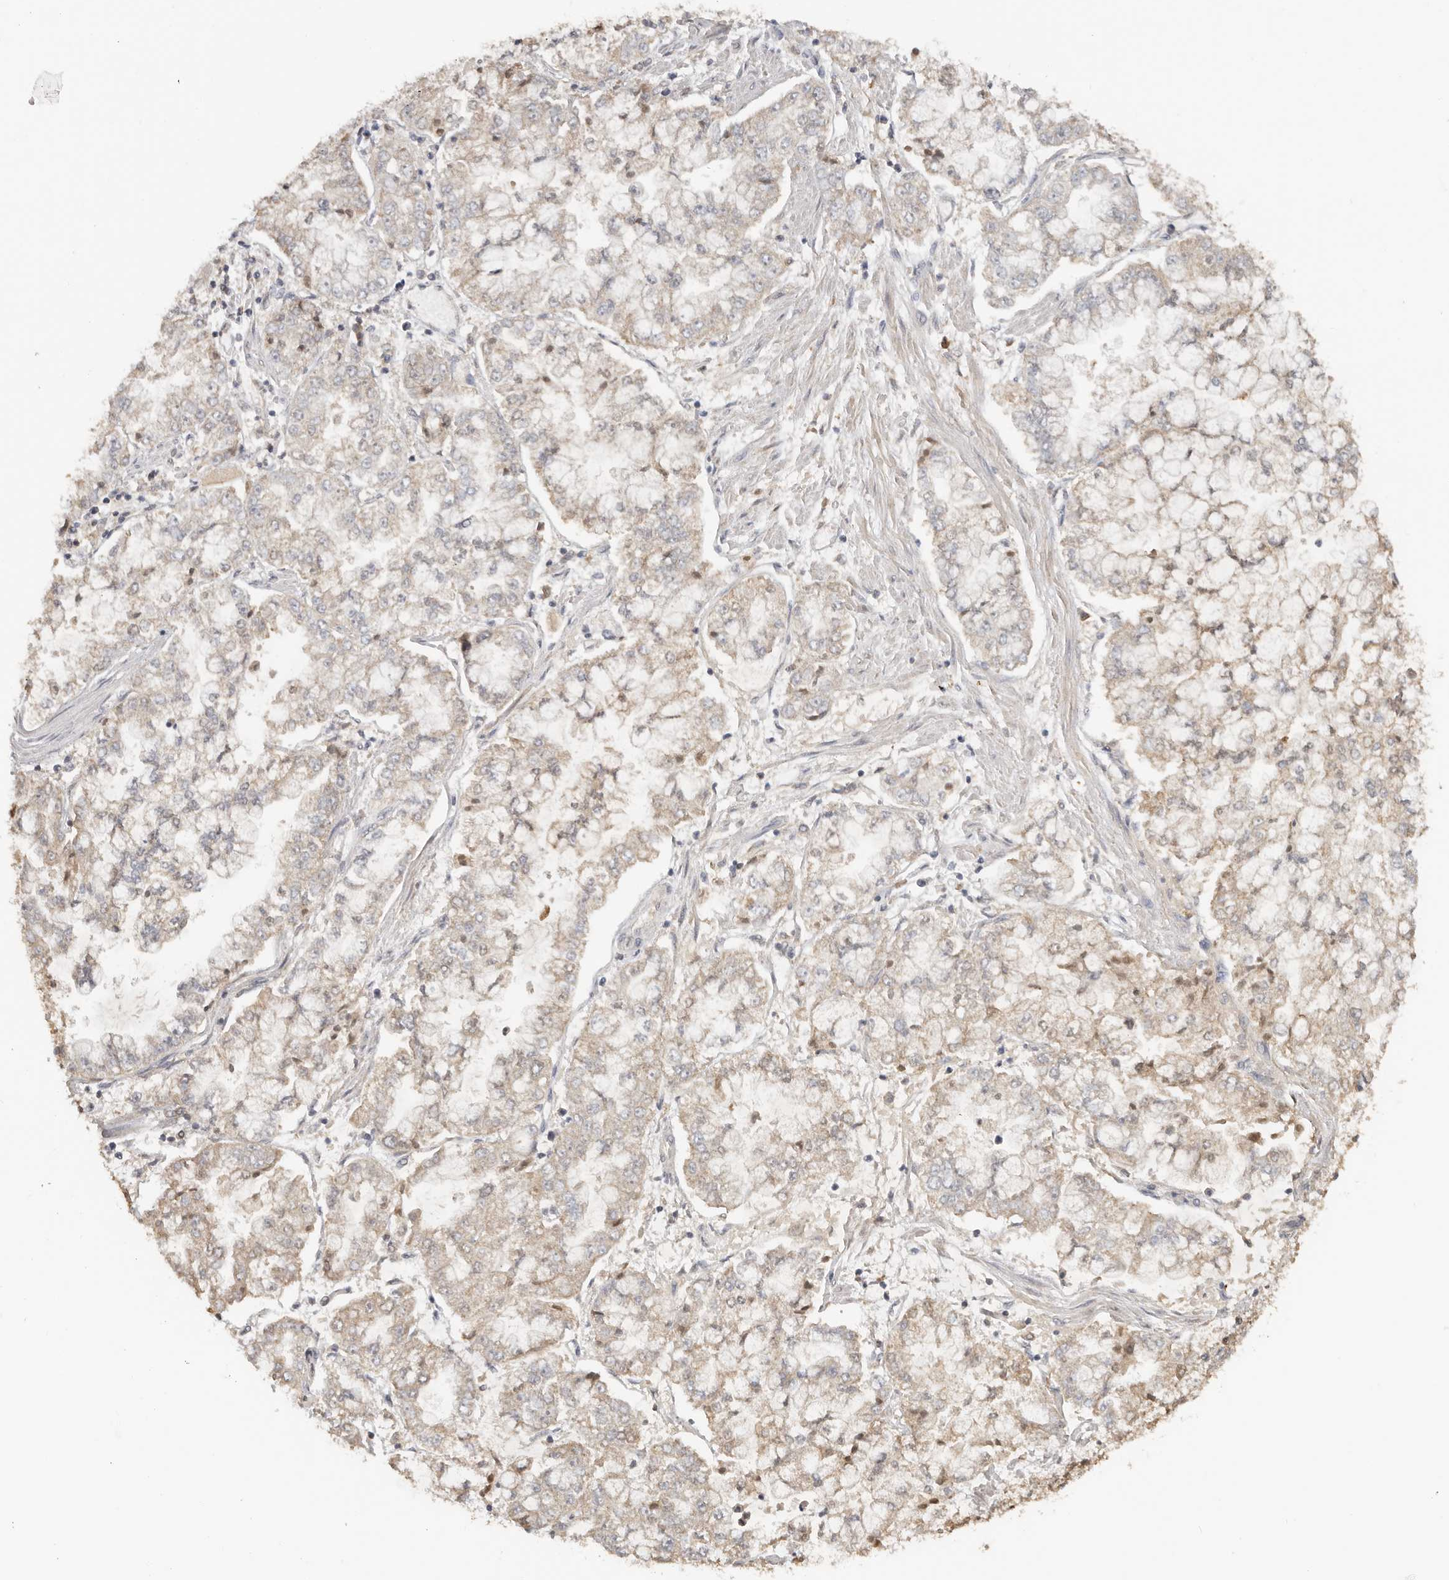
{"staining": {"intensity": "weak", "quantity": ">75%", "location": "cytoplasmic/membranous"}, "tissue": "stomach cancer", "cell_type": "Tumor cells", "image_type": "cancer", "snomed": [{"axis": "morphology", "description": "Adenocarcinoma, NOS"}, {"axis": "topography", "description": "Stomach"}], "caption": "About >75% of tumor cells in stomach adenocarcinoma reveal weak cytoplasmic/membranous protein expression as visualized by brown immunohistochemical staining.", "gene": "SEC14L1", "patient": {"sex": "male", "age": 76}}